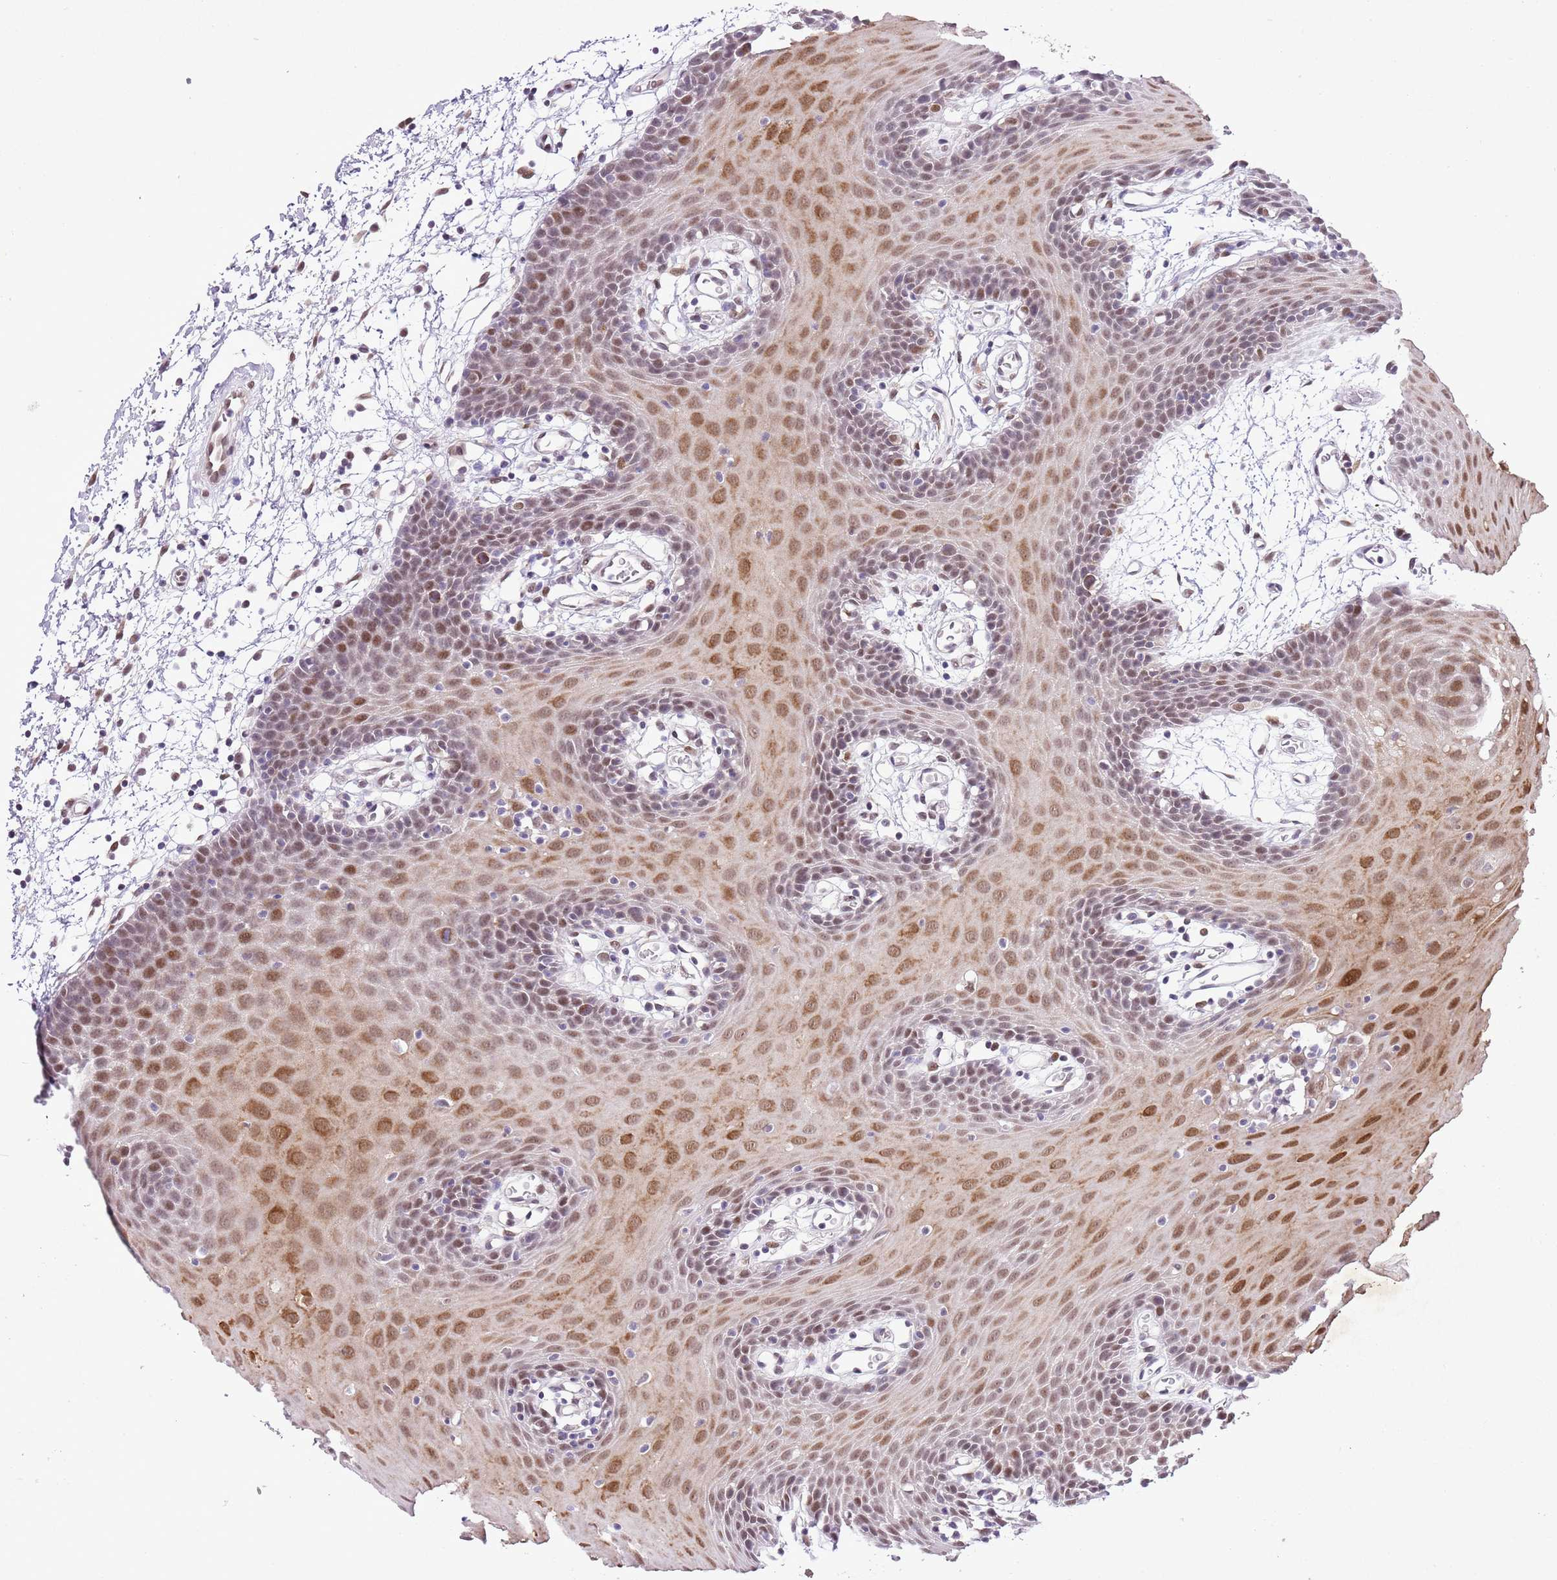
{"staining": {"intensity": "moderate", "quantity": ">75%", "location": "nuclear"}, "tissue": "oral mucosa", "cell_type": "Squamous epithelial cells", "image_type": "normal", "snomed": [{"axis": "morphology", "description": "Normal tissue, NOS"}, {"axis": "topography", "description": "Skeletal muscle"}, {"axis": "topography", "description": "Oral tissue"}, {"axis": "topography", "description": "Salivary gland"}, {"axis": "topography", "description": "Peripheral nerve tissue"}], "caption": "Immunohistochemical staining of normal human oral mucosa shows moderate nuclear protein staining in about >75% of squamous epithelial cells. The protein is shown in brown color, while the nuclei are stained blue.", "gene": "NACC2", "patient": {"sex": "male", "age": 54}}